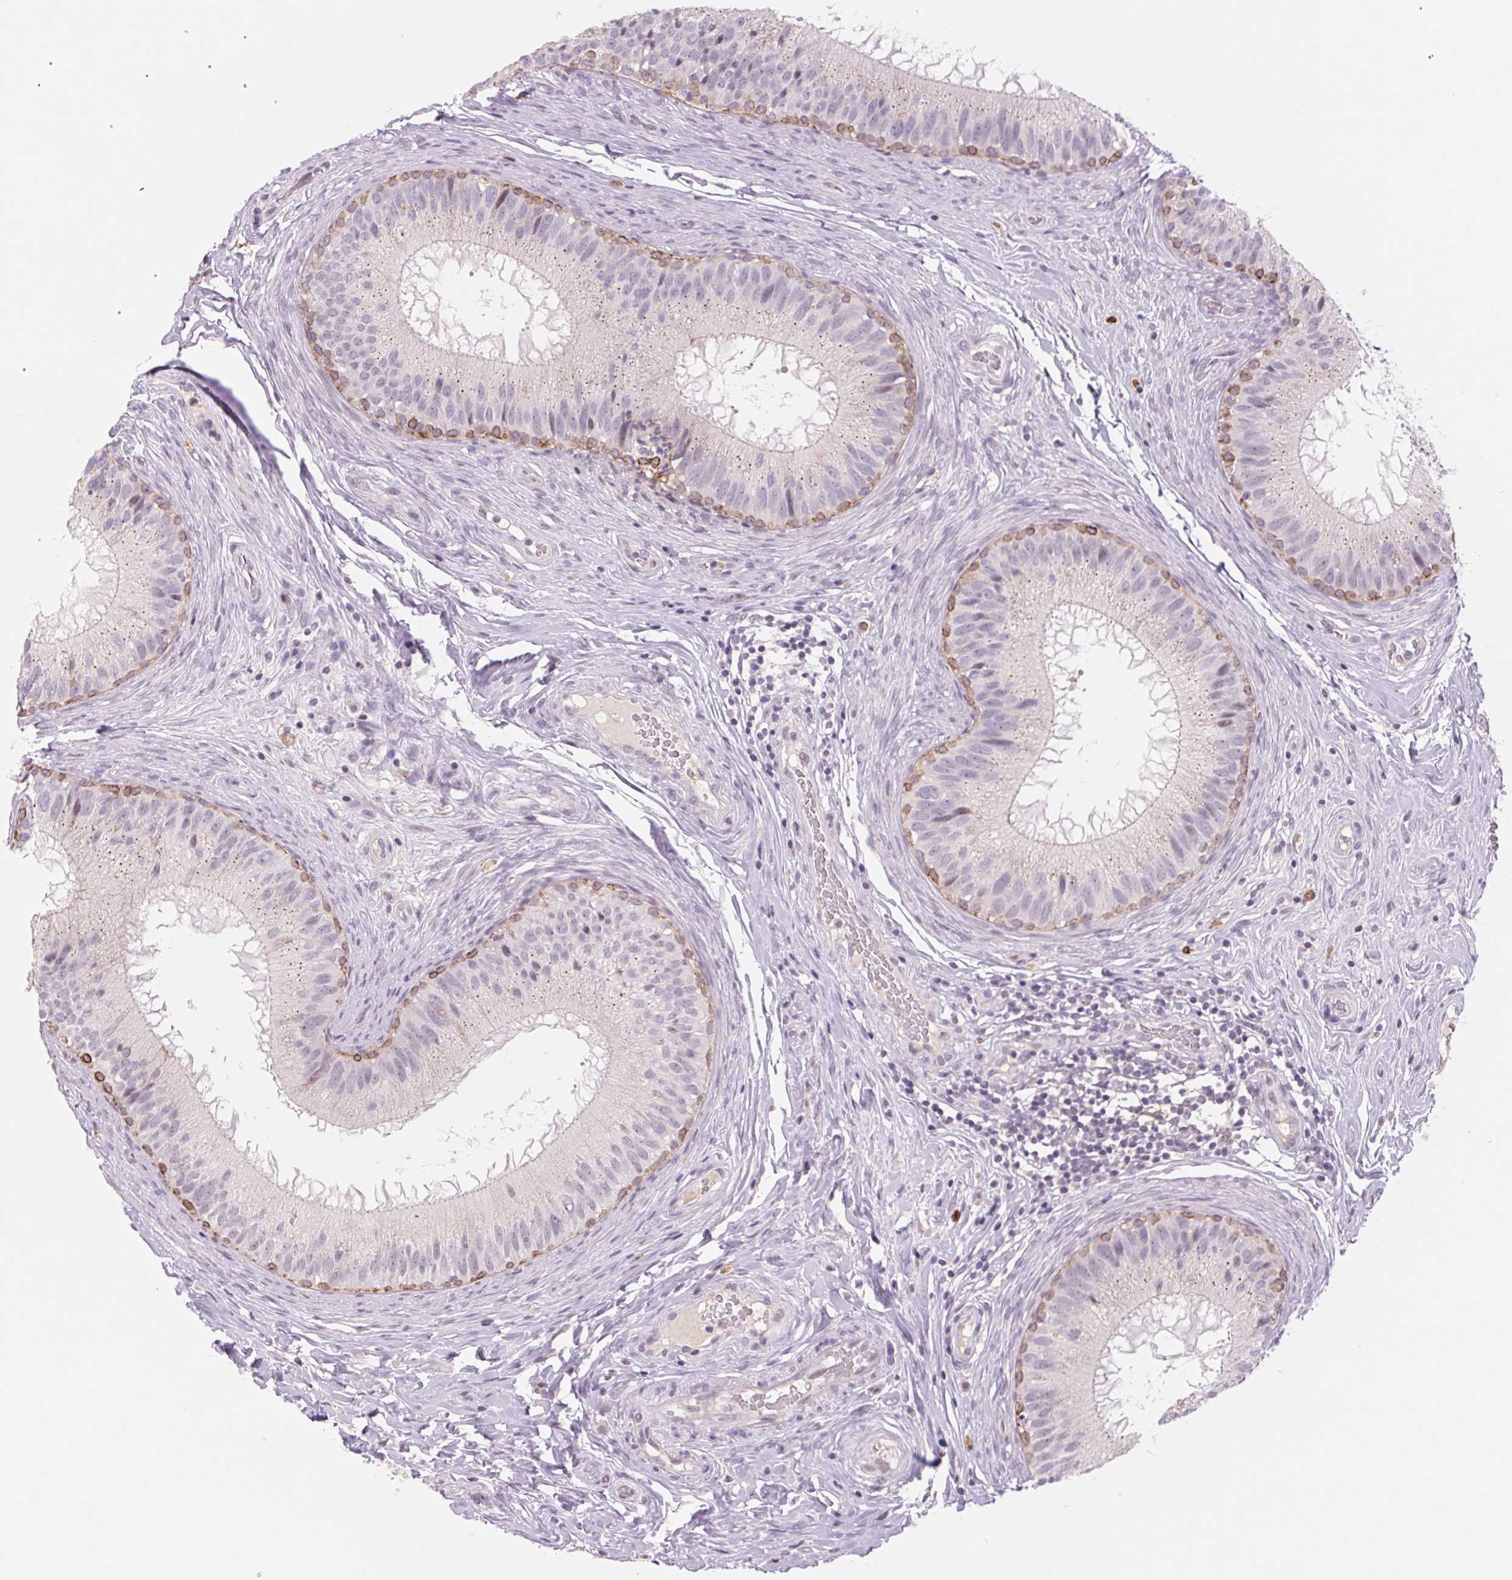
{"staining": {"intensity": "strong", "quantity": "<25%", "location": "cytoplasmic/membranous"}, "tissue": "epididymis", "cell_type": "Glandular cells", "image_type": "normal", "snomed": [{"axis": "morphology", "description": "Normal tissue, NOS"}, {"axis": "topography", "description": "Epididymis"}], "caption": "Protein expression analysis of unremarkable epididymis demonstrates strong cytoplasmic/membranous staining in approximately <25% of glandular cells.", "gene": "KRT1", "patient": {"sex": "male", "age": 34}}